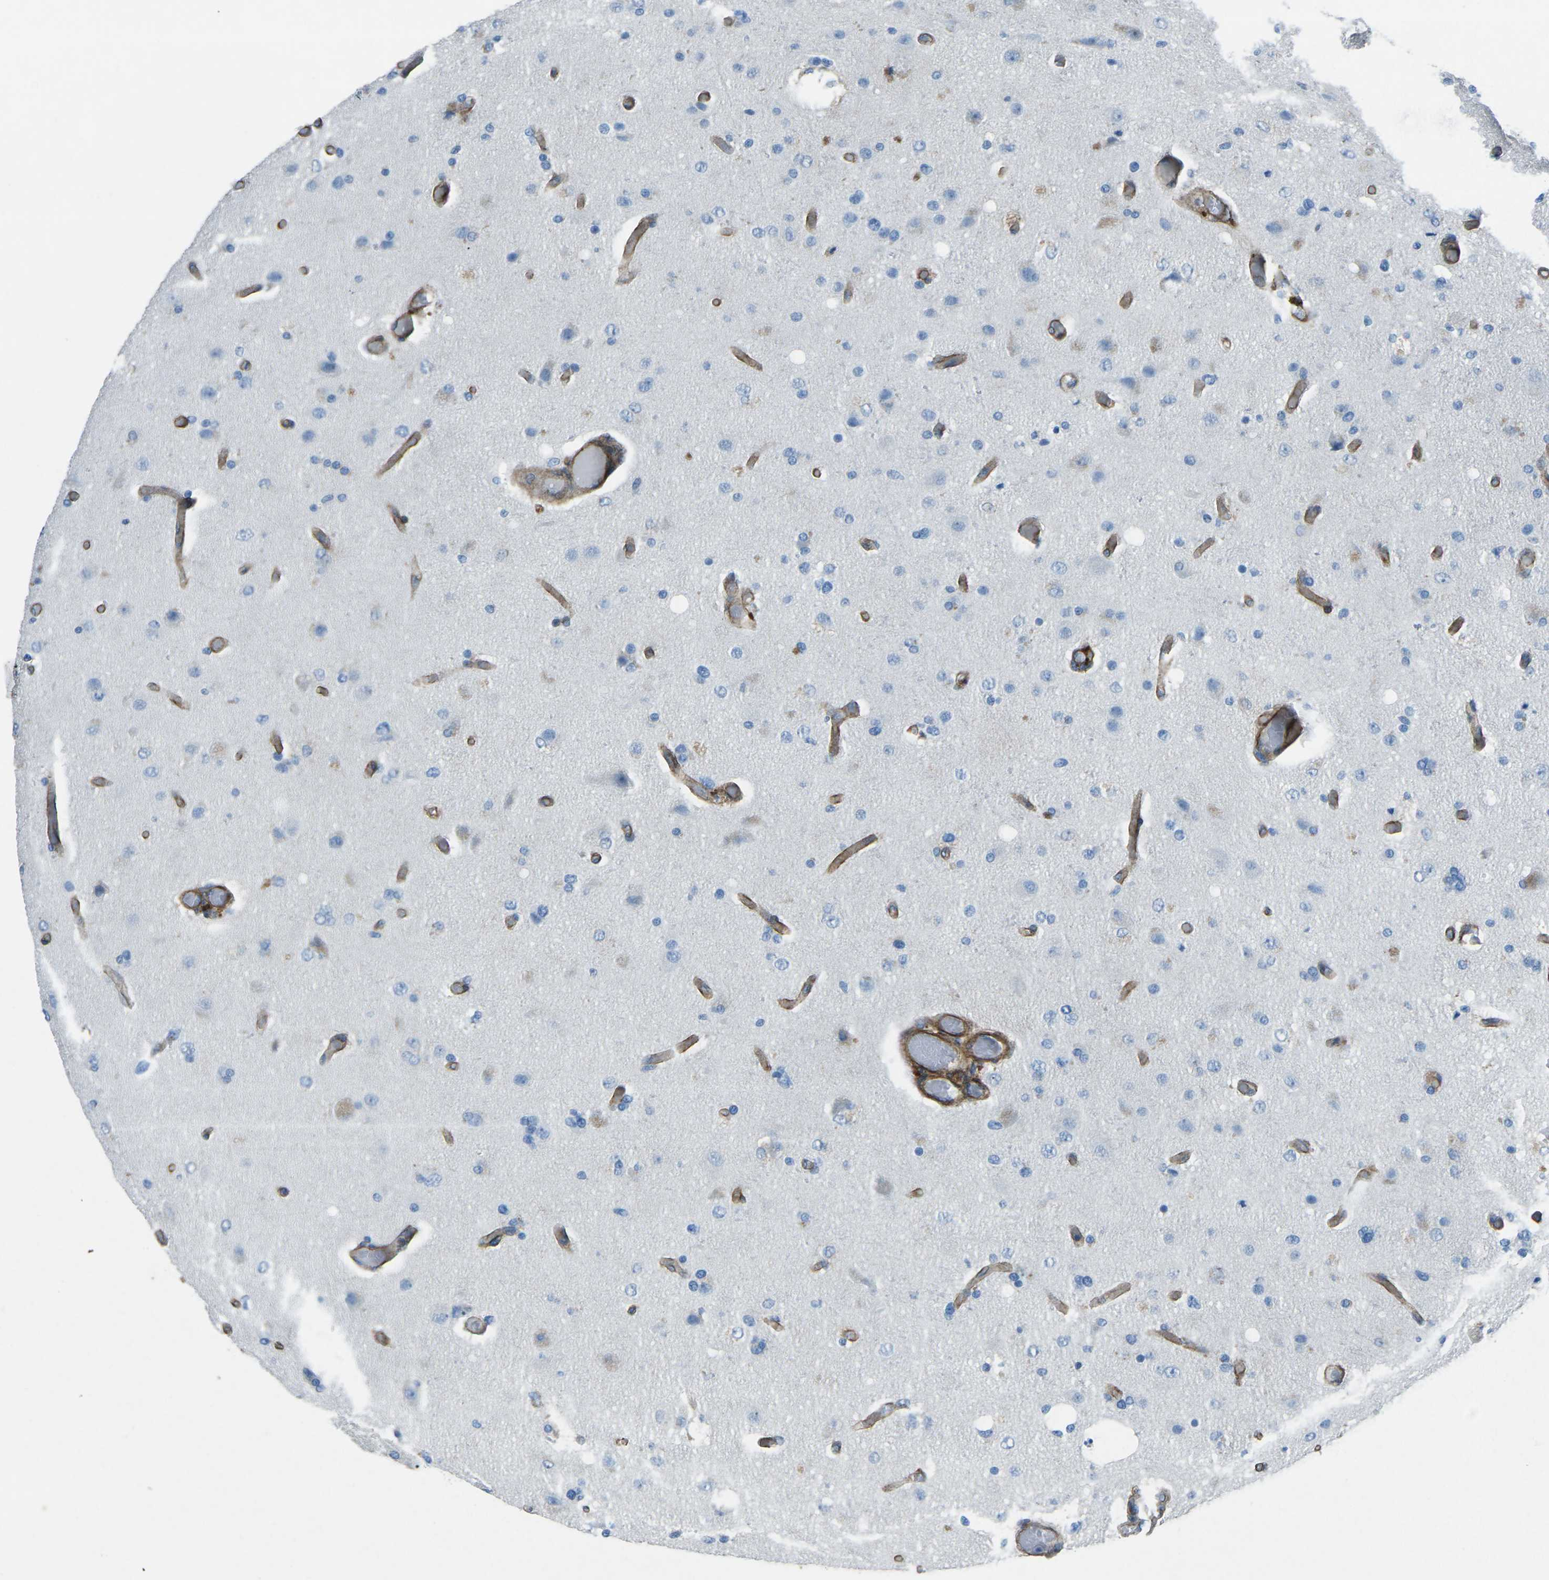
{"staining": {"intensity": "negative", "quantity": "none", "location": "none"}, "tissue": "glioma", "cell_type": "Tumor cells", "image_type": "cancer", "snomed": [{"axis": "morphology", "description": "Normal tissue, NOS"}, {"axis": "morphology", "description": "Glioma, malignant, High grade"}, {"axis": "topography", "description": "Cerebral cortex"}], "caption": "A high-resolution micrograph shows IHC staining of high-grade glioma (malignant), which shows no significant positivity in tumor cells.", "gene": "UTRN", "patient": {"sex": "male", "age": 77}}